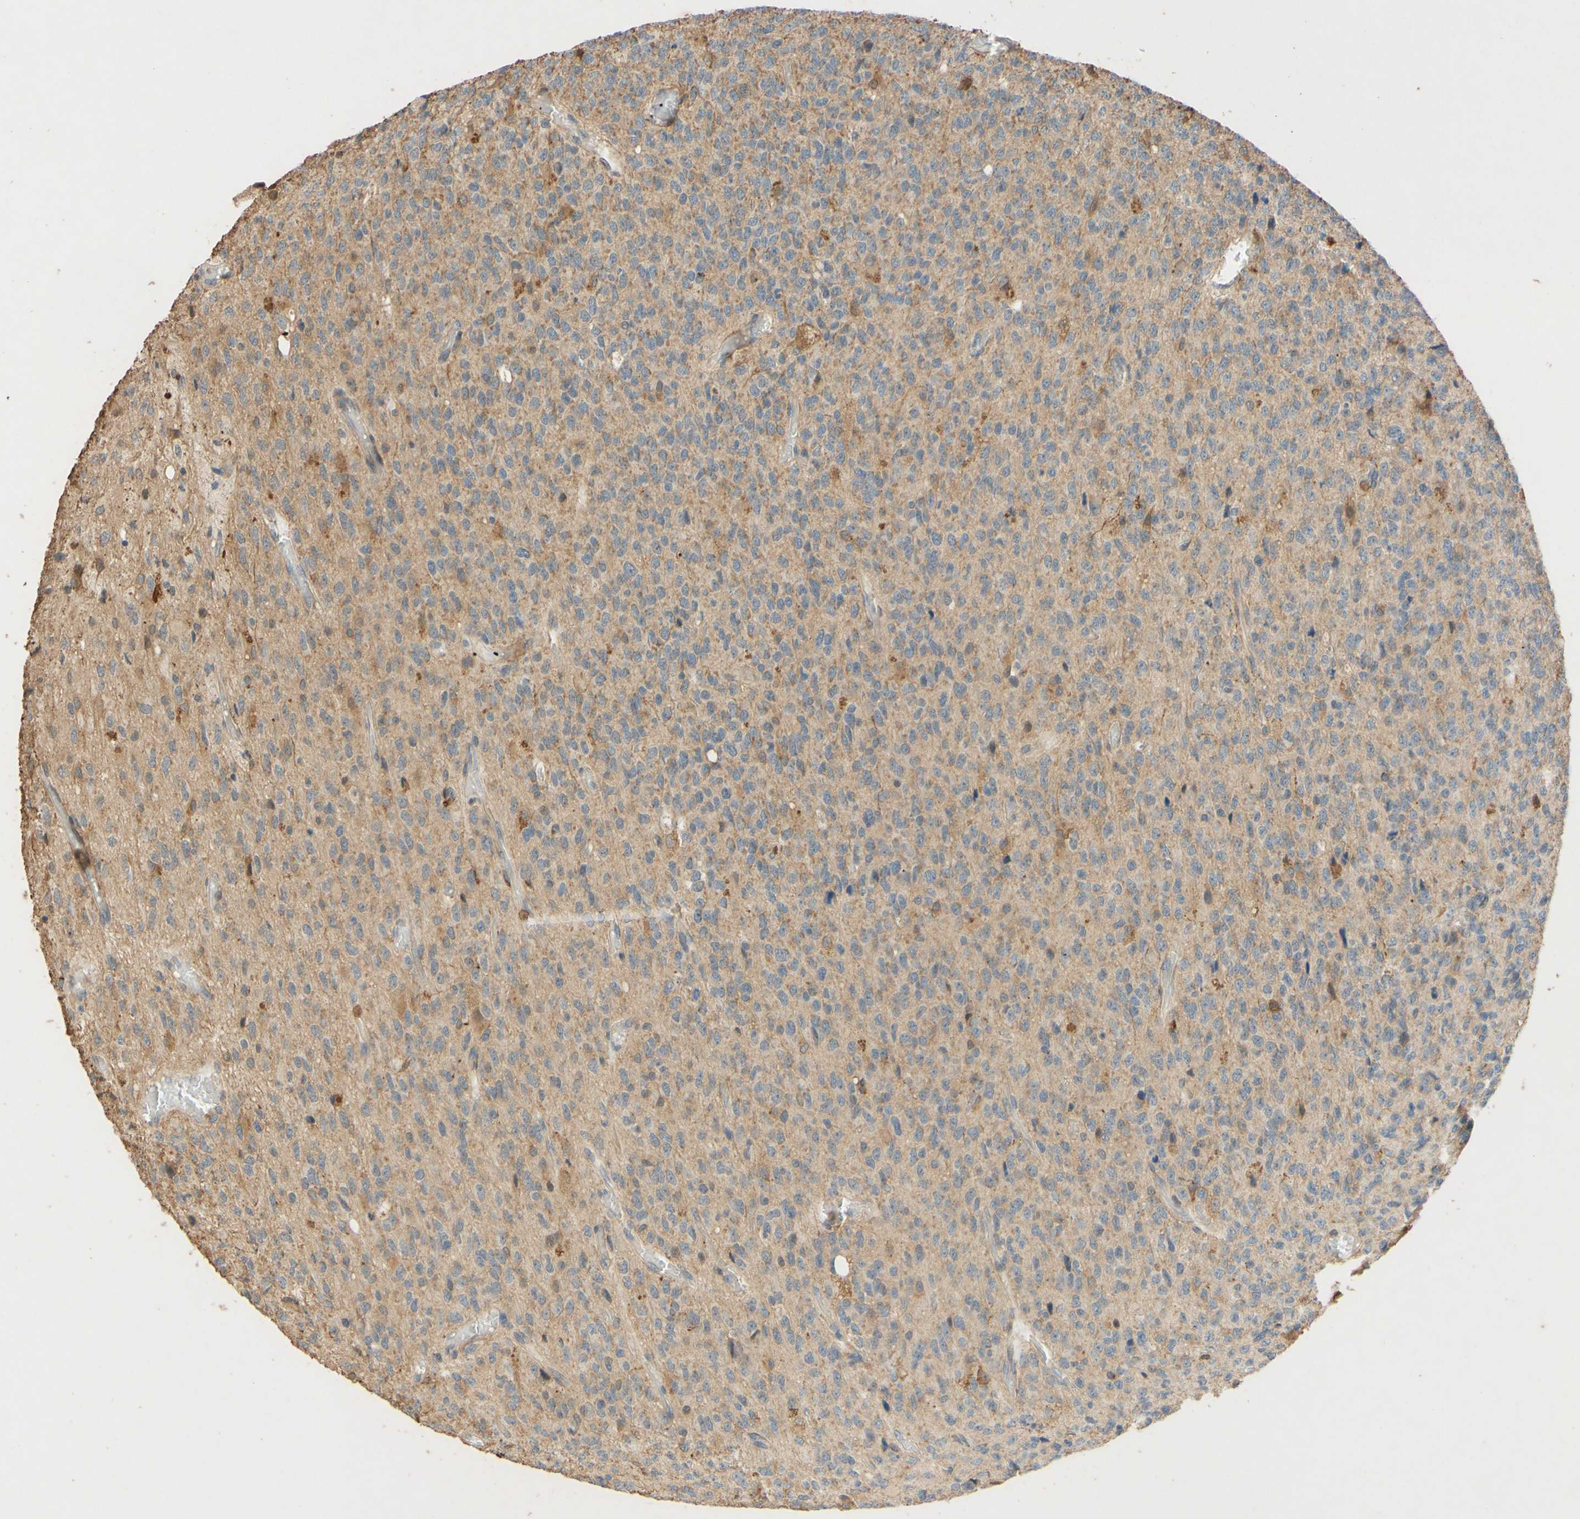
{"staining": {"intensity": "moderate", "quantity": ">75%", "location": "cytoplasmic/membranous"}, "tissue": "glioma", "cell_type": "Tumor cells", "image_type": "cancer", "snomed": [{"axis": "morphology", "description": "Glioma, malignant, High grade"}, {"axis": "topography", "description": "pancreas cauda"}], "caption": "Protein staining of glioma tissue demonstrates moderate cytoplasmic/membranous staining in about >75% of tumor cells. (DAB (3,3'-diaminobenzidine) IHC, brown staining for protein, blue staining for nuclei).", "gene": "GATA1", "patient": {"sex": "male", "age": 60}}